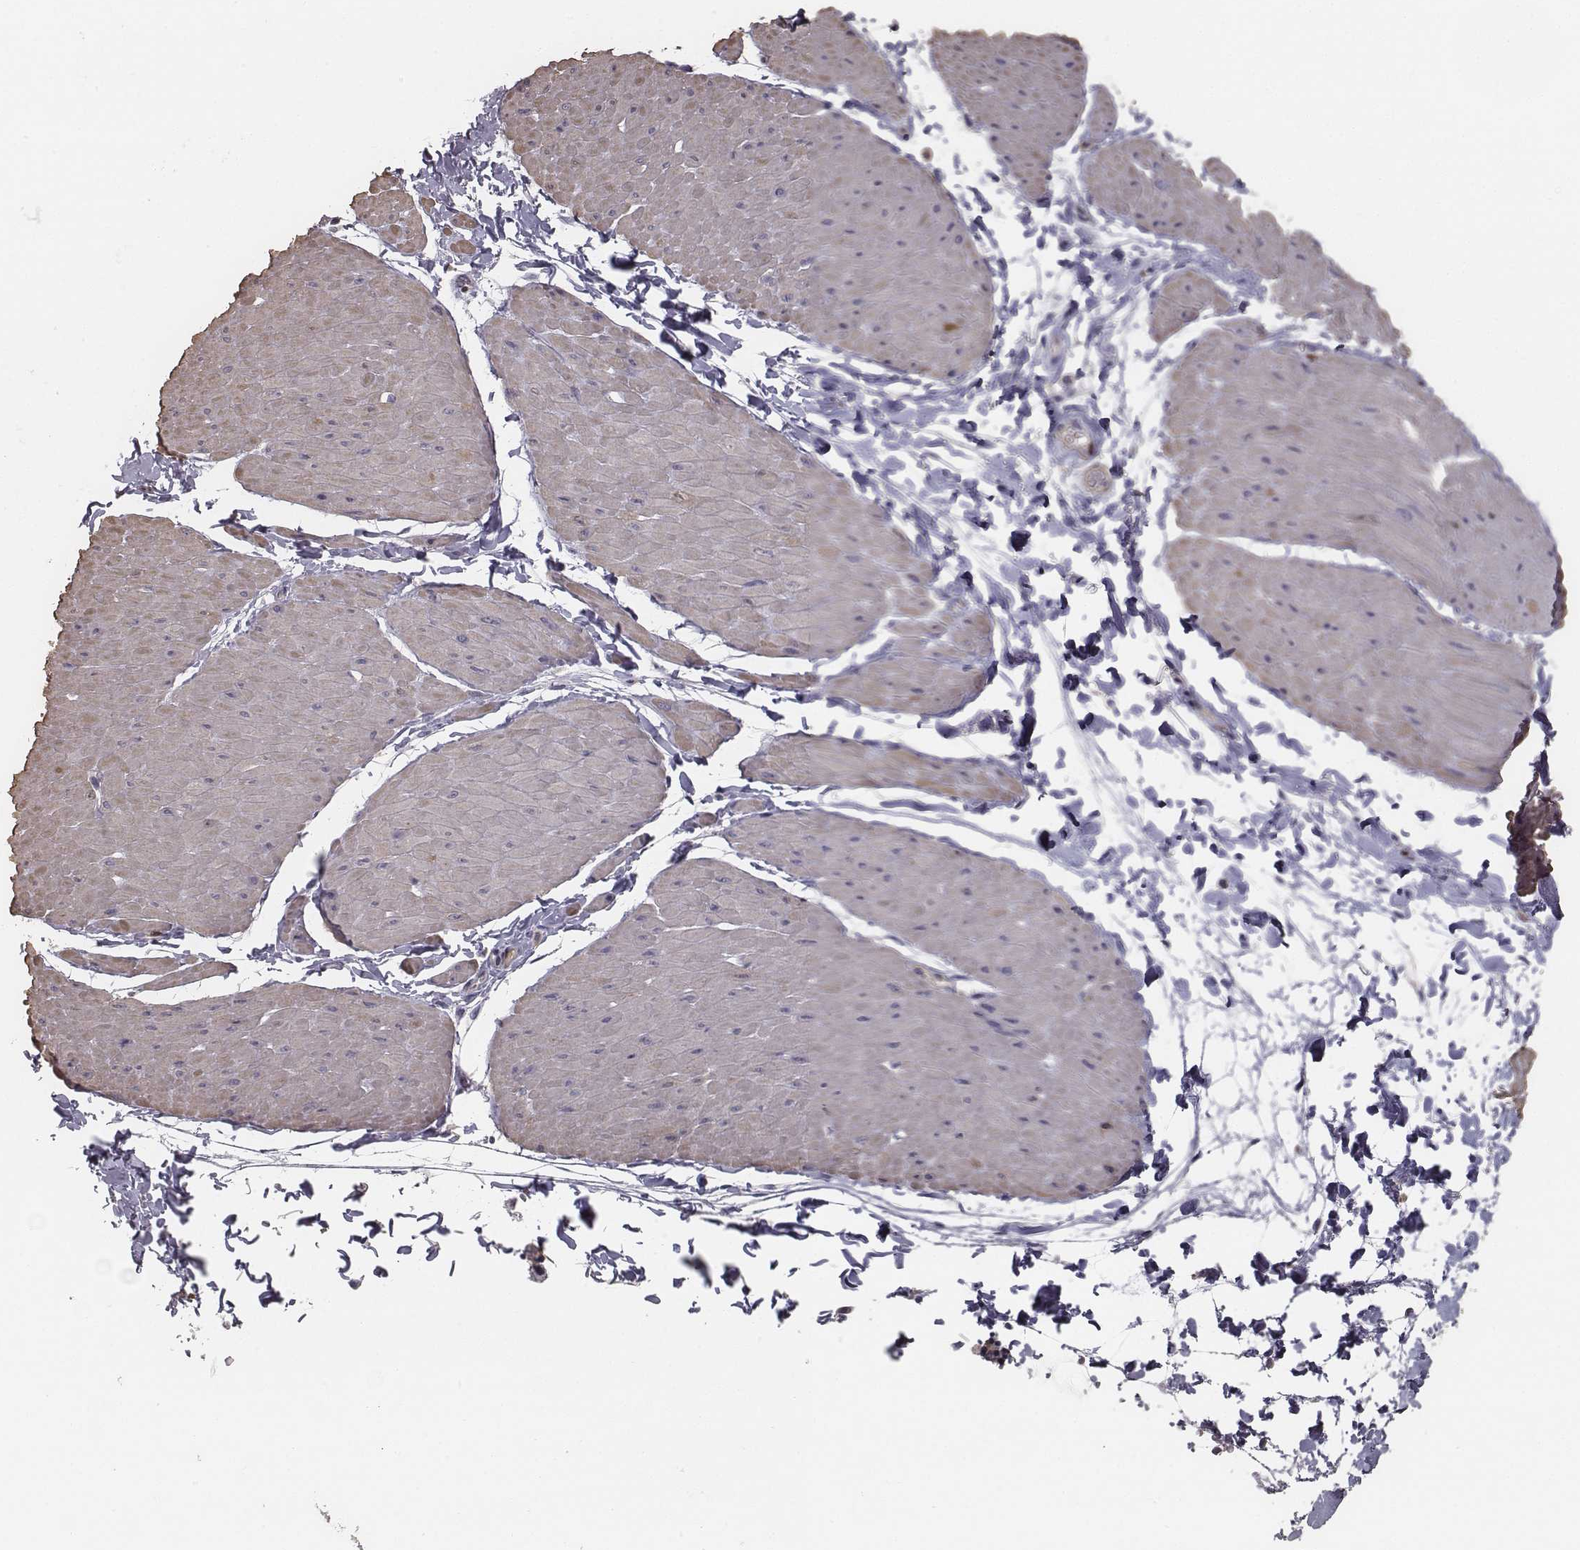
{"staining": {"intensity": "negative", "quantity": "none", "location": "none"}, "tissue": "adipose tissue", "cell_type": "Adipocytes", "image_type": "normal", "snomed": [{"axis": "morphology", "description": "Normal tissue, NOS"}, {"axis": "topography", "description": "Smooth muscle"}, {"axis": "topography", "description": "Peripheral nerve tissue"}], "caption": "Immunohistochemistry micrograph of normal adipose tissue: human adipose tissue stained with DAB (3,3'-diaminobenzidine) exhibits no significant protein positivity in adipocytes. (Brightfield microscopy of DAB IHC at high magnification).", "gene": "ISYNA1", "patient": {"sex": "male", "age": 58}}